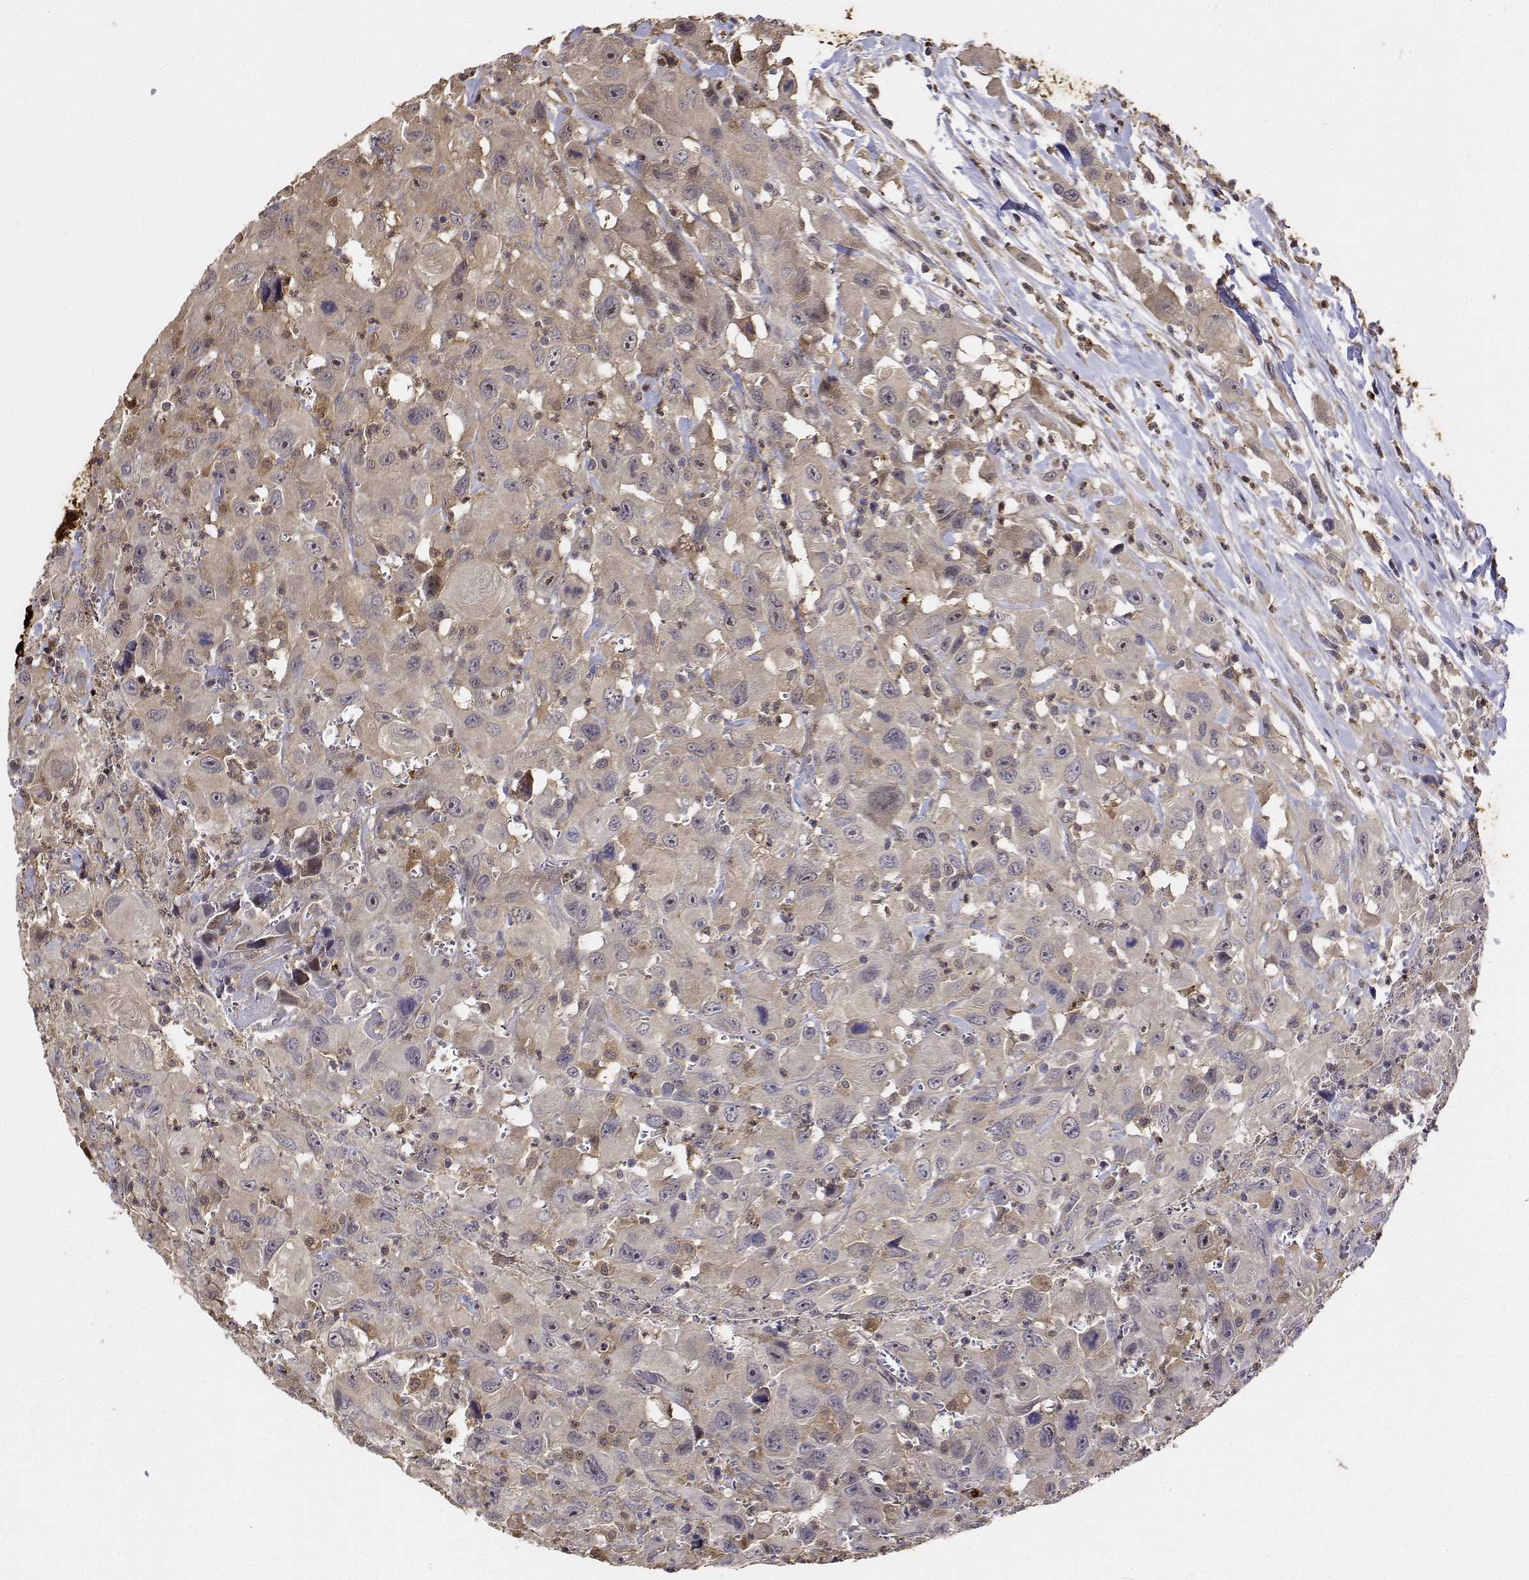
{"staining": {"intensity": "negative", "quantity": "none", "location": "none"}, "tissue": "head and neck cancer", "cell_type": "Tumor cells", "image_type": "cancer", "snomed": [{"axis": "morphology", "description": "Squamous cell carcinoma, NOS"}, {"axis": "morphology", "description": "Squamous cell carcinoma, metastatic, NOS"}, {"axis": "topography", "description": "Oral tissue"}, {"axis": "topography", "description": "Head-Neck"}], "caption": "Human squamous cell carcinoma (head and neck) stained for a protein using IHC reveals no expression in tumor cells.", "gene": "PCID2", "patient": {"sex": "female", "age": 85}}